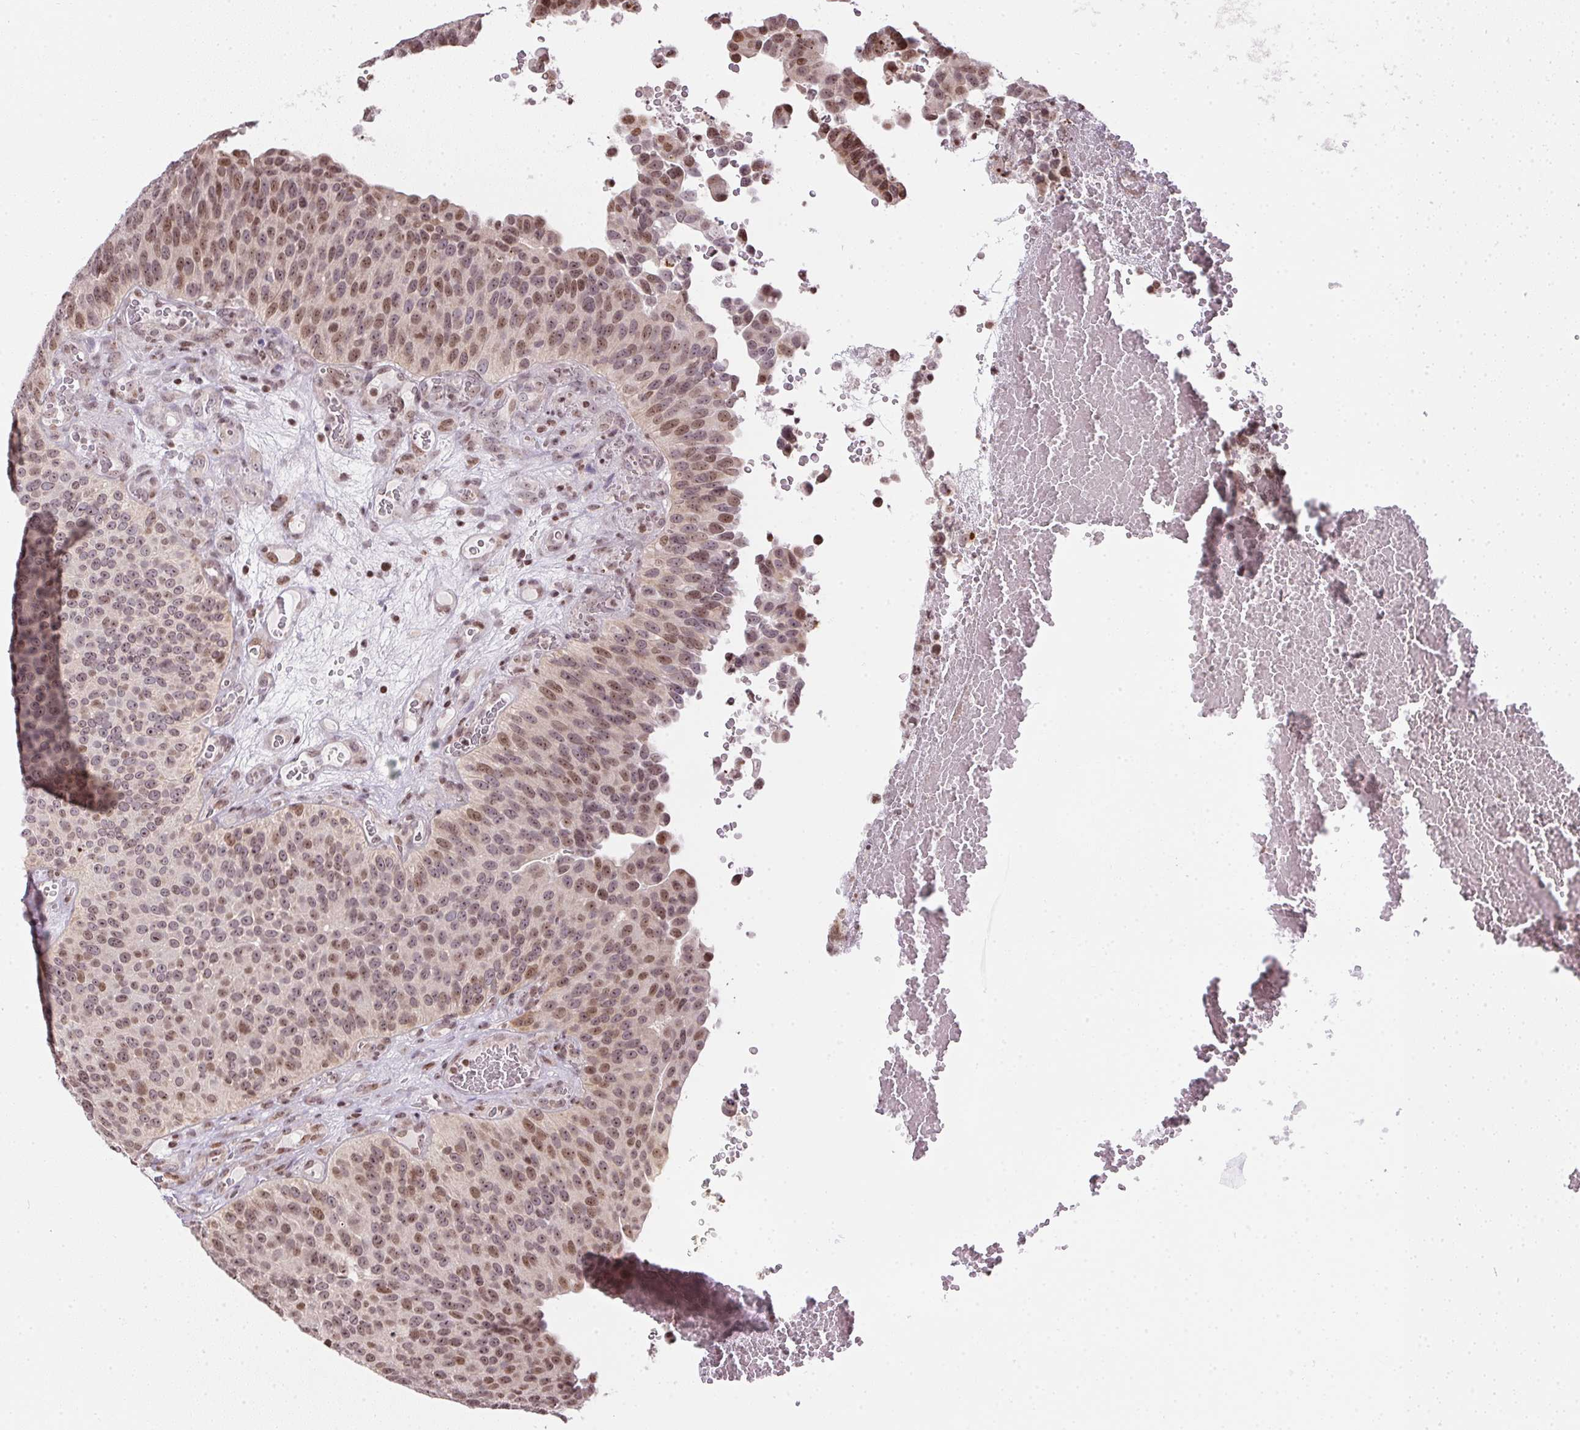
{"staining": {"intensity": "moderate", "quantity": ">75%", "location": "nuclear"}, "tissue": "urothelial cancer", "cell_type": "Tumor cells", "image_type": "cancer", "snomed": [{"axis": "morphology", "description": "Urothelial carcinoma, Low grade"}, {"axis": "topography", "description": "Urinary bladder"}], "caption": "Immunohistochemical staining of human urothelial cancer displays medium levels of moderate nuclear protein expression in approximately >75% of tumor cells.", "gene": "RNF181", "patient": {"sex": "male", "age": 76}}